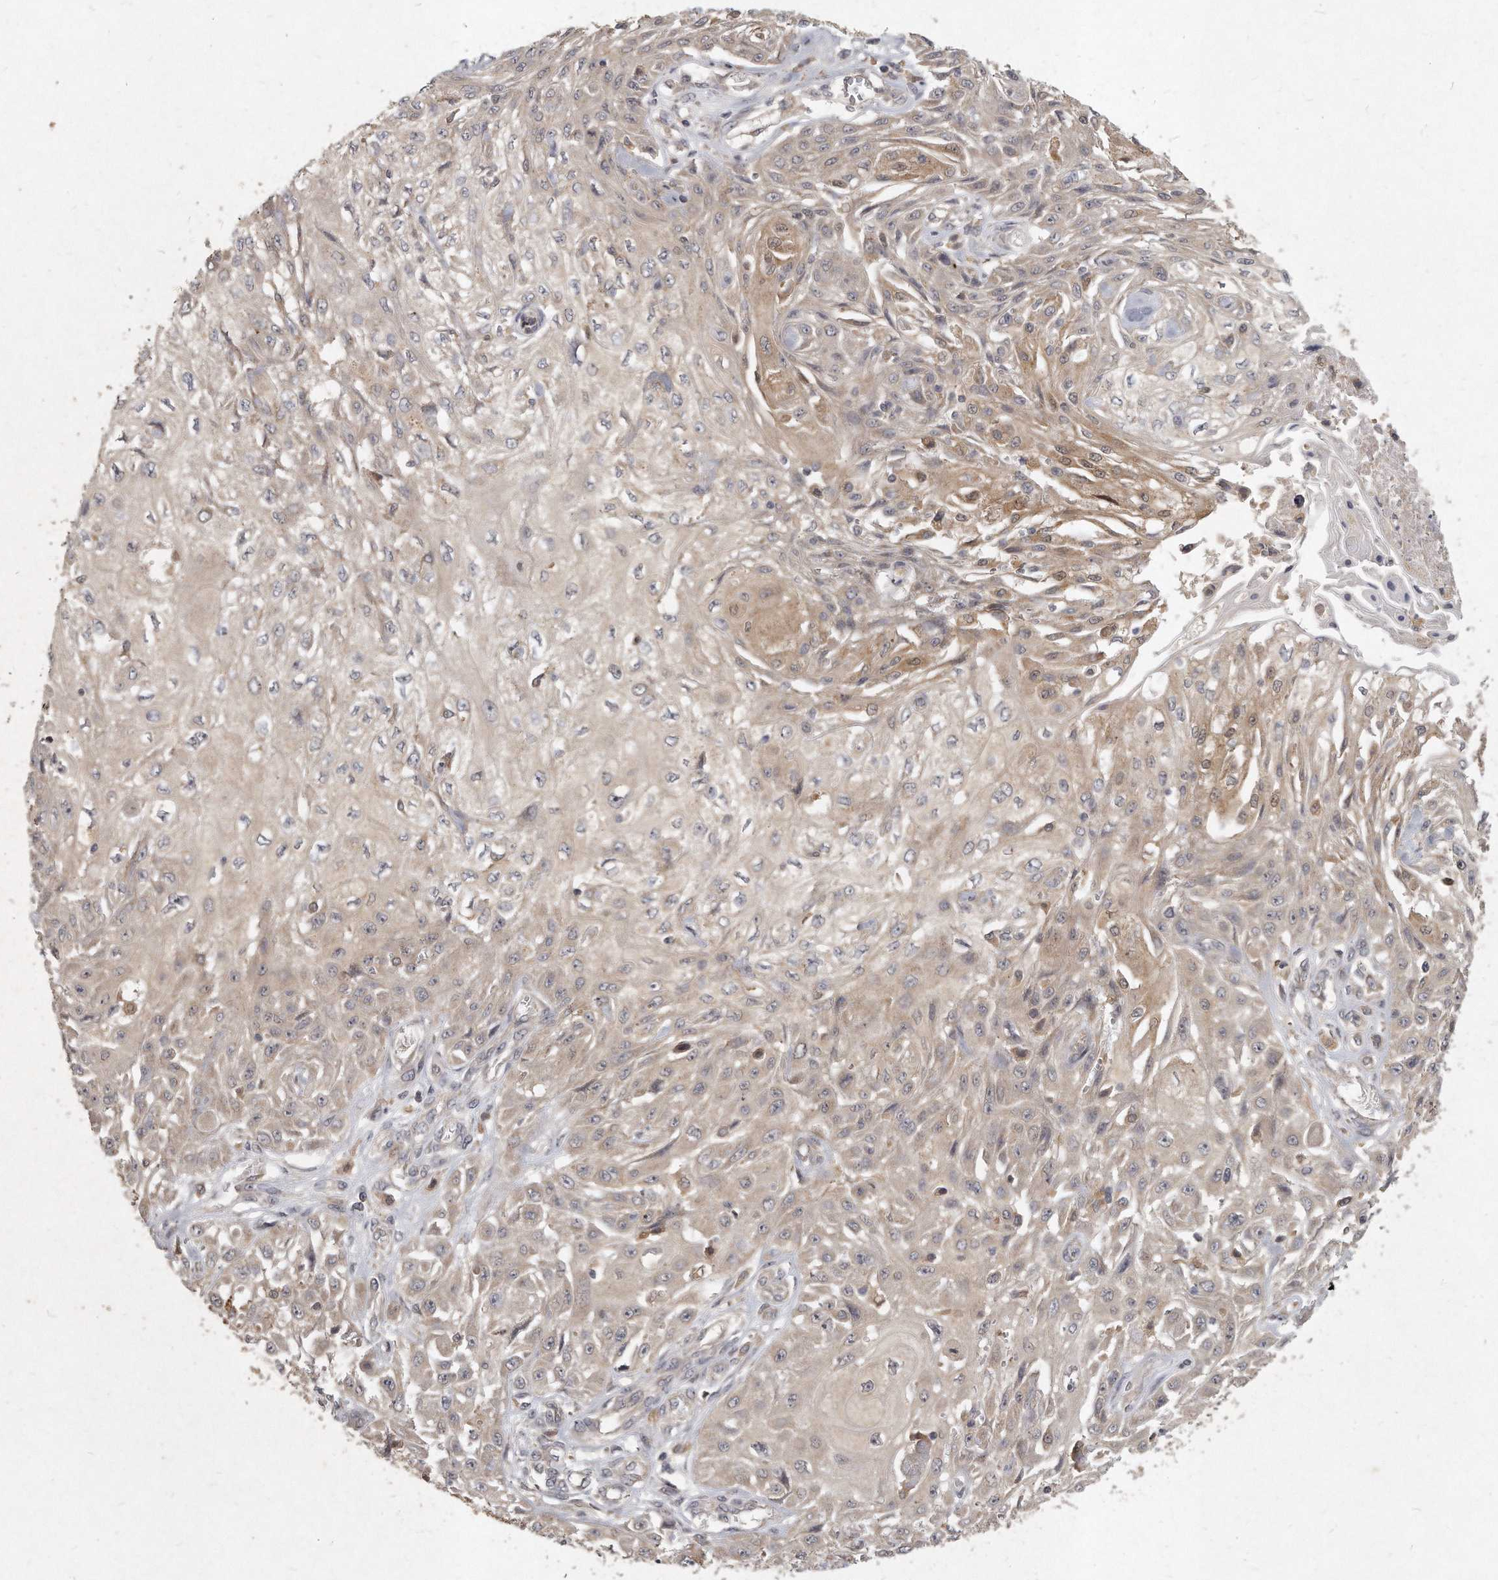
{"staining": {"intensity": "moderate", "quantity": "<25%", "location": "cytoplasmic/membranous"}, "tissue": "skin cancer", "cell_type": "Tumor cells", "image_type": "cancer", "snomed": [{"axis": "morphology", "description": "Squamous cell carcinoma, NOS"}, {"axis": "morphology", "description": "Squamous cell carcinoma, metastatic, NOS"}, {"axis": "topography", "description": "Skin"}, {"axis": "topography", "description": "Lymph node"}], "caption": "Skin cancer tissue reveals moderate cytoplasmic/membranous positivity in approximately <25% of tumor cells", "gene": "LGALS8", "patient": {"sex": "male", "age": 75}}